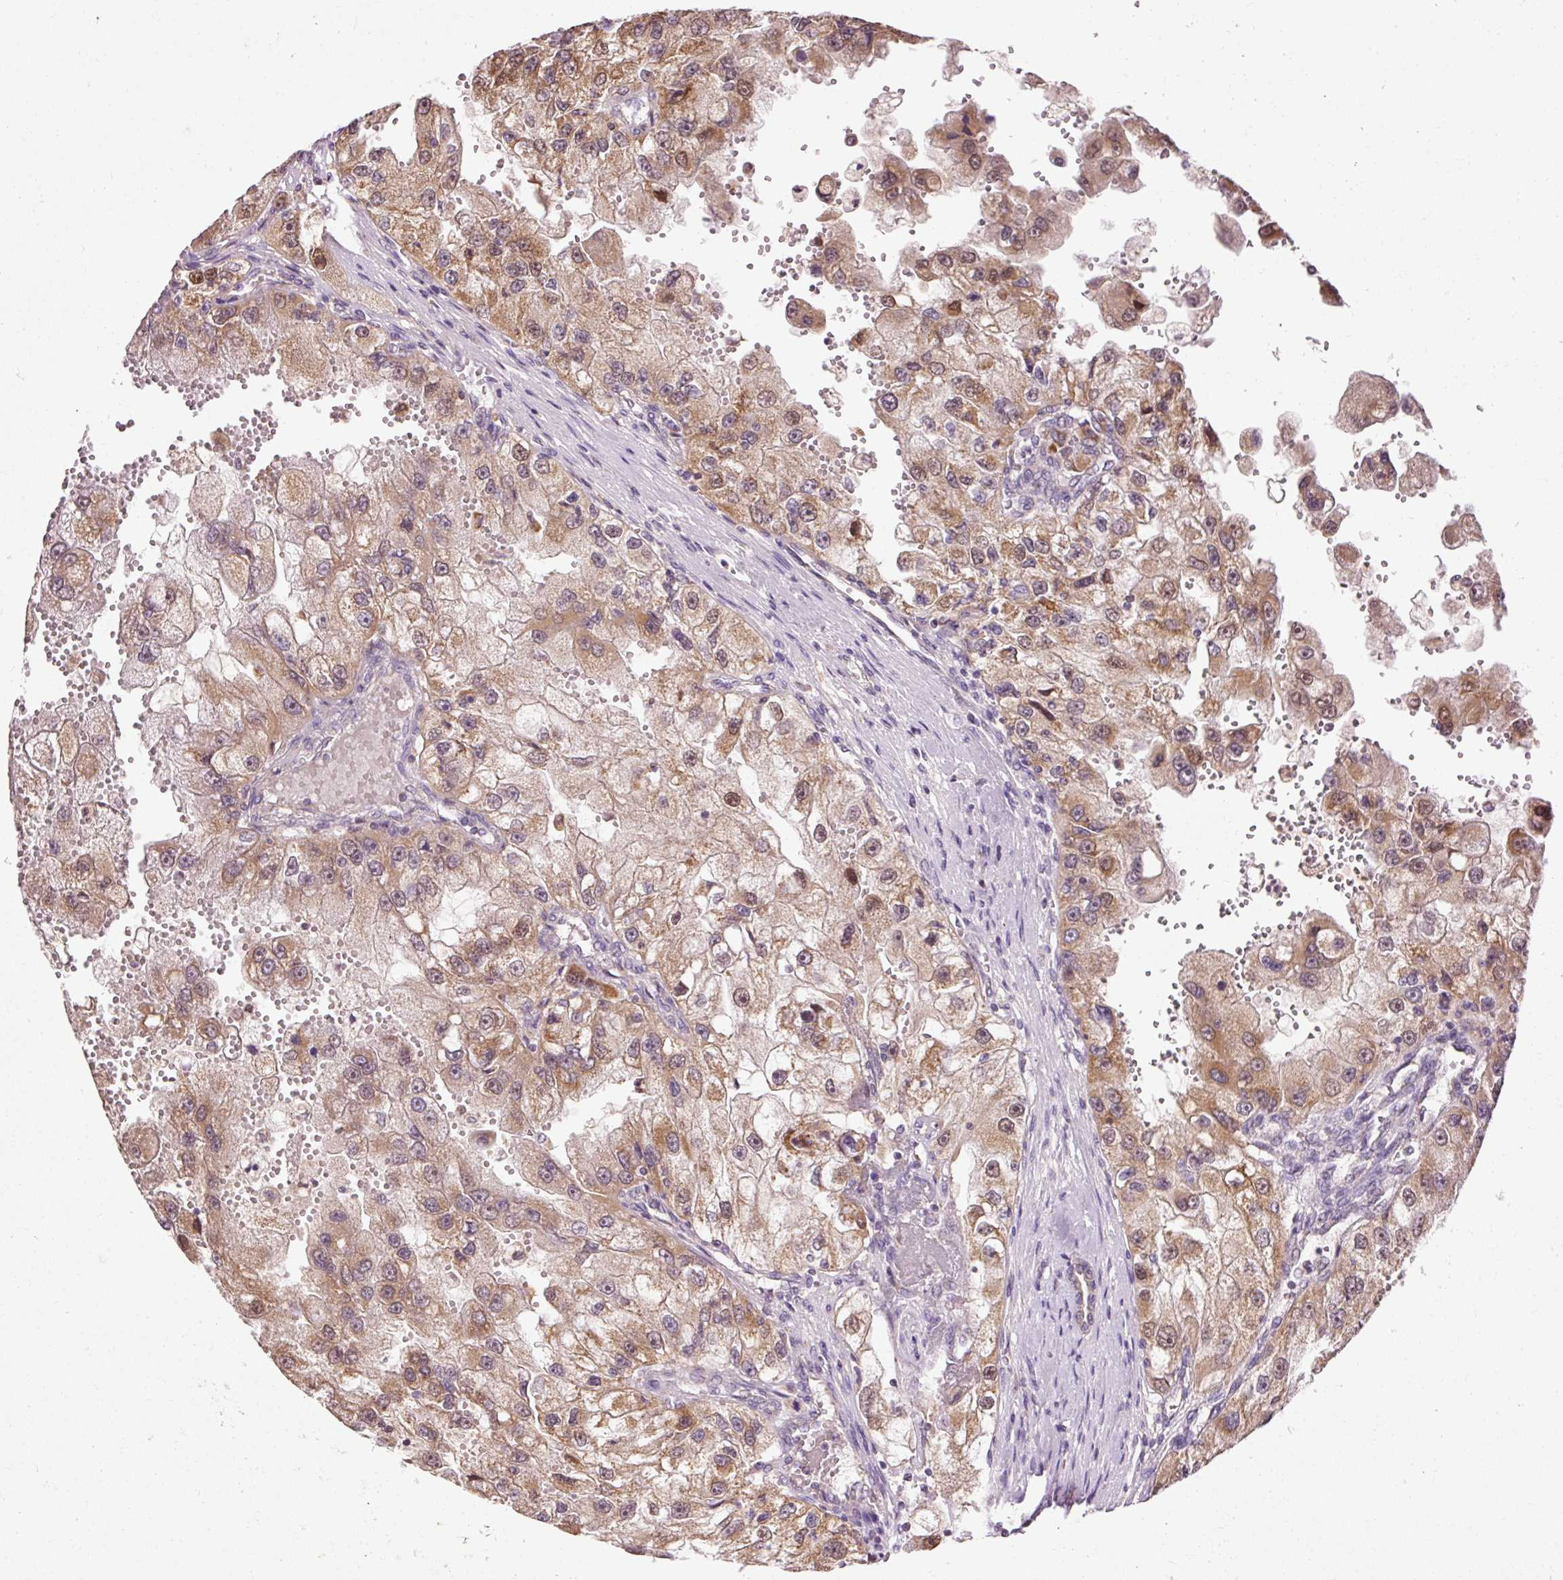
{"staining": {"intensity": "moderate", "quantity": ">75%", "location": "cytoplasmic/membranous,nuclear"}, "tissue": "renal cancer", "cell_type": "Tumor cells", "image_type": "cancer", "snomed": [{"axis": "morphology", "description": "Adenocarcinoma, NOS"}, {"axis": "topography", "description": "Kidney"}], "caption": "Adenocarcinoma (renal) tissue demonstrates moderate cytoplasmic/membranous and nuclear staining in about >75% of tumor cells", "gene": "IMMT", "patient": {"sex": "male", "age": 63}}